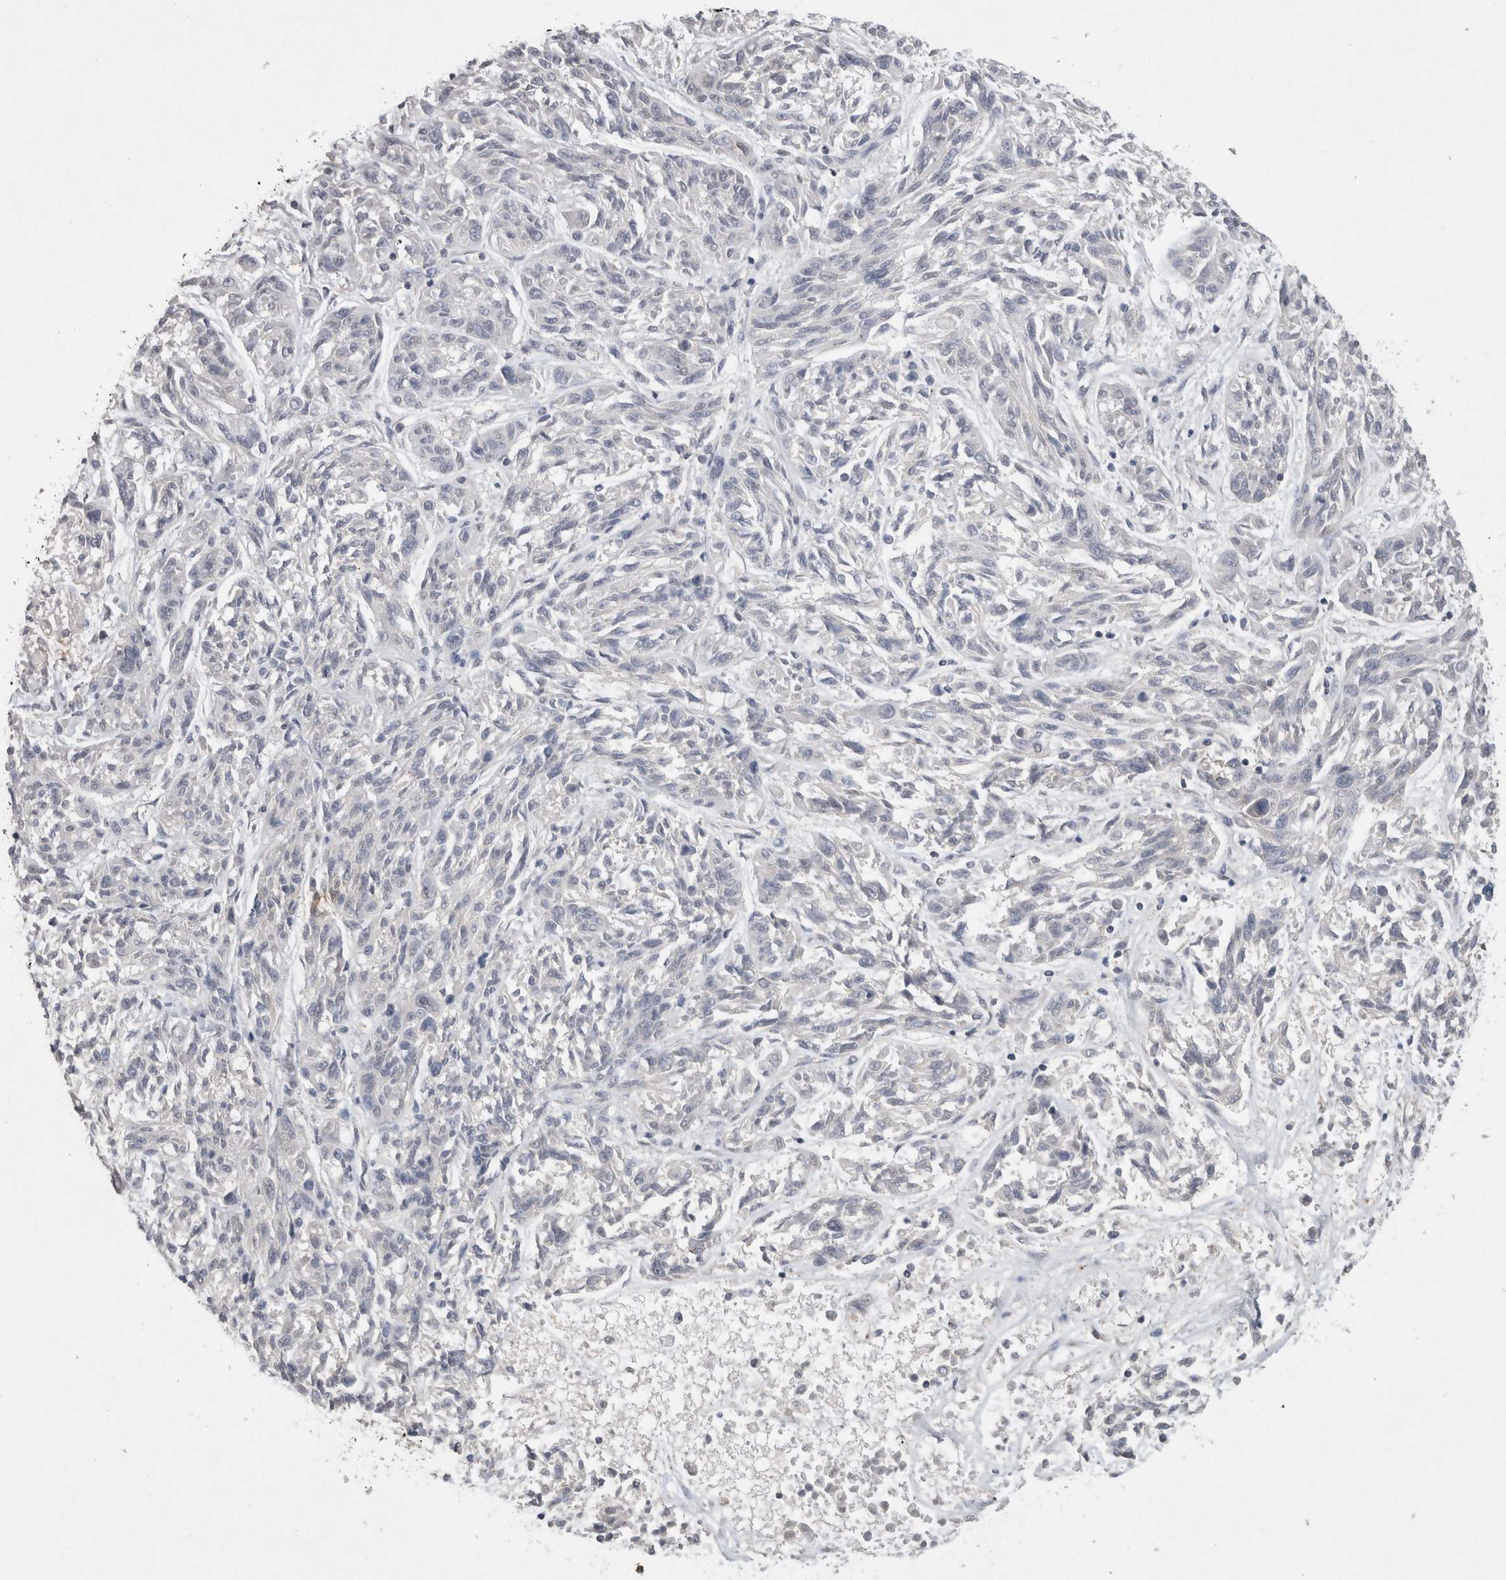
{"staining": {"intensity": "negative", "quantity": "none", "location": "none"}, "tissue": "melanoma", "cell_type": "Tumor cells", "image_type": "cancer", "snomed": [{"axis": "morphology", "description": "Malignant melanoma, NOS"}, {"axis": "topography", "description": "Skin"}], "caption": "An immunohistochemistry (IHC) image of malignant melanoma is shown. There is no staining in tumor cells of malignant melanoma.", "gene": "RECK", "patient": {"sex": "male", "age": 53}}